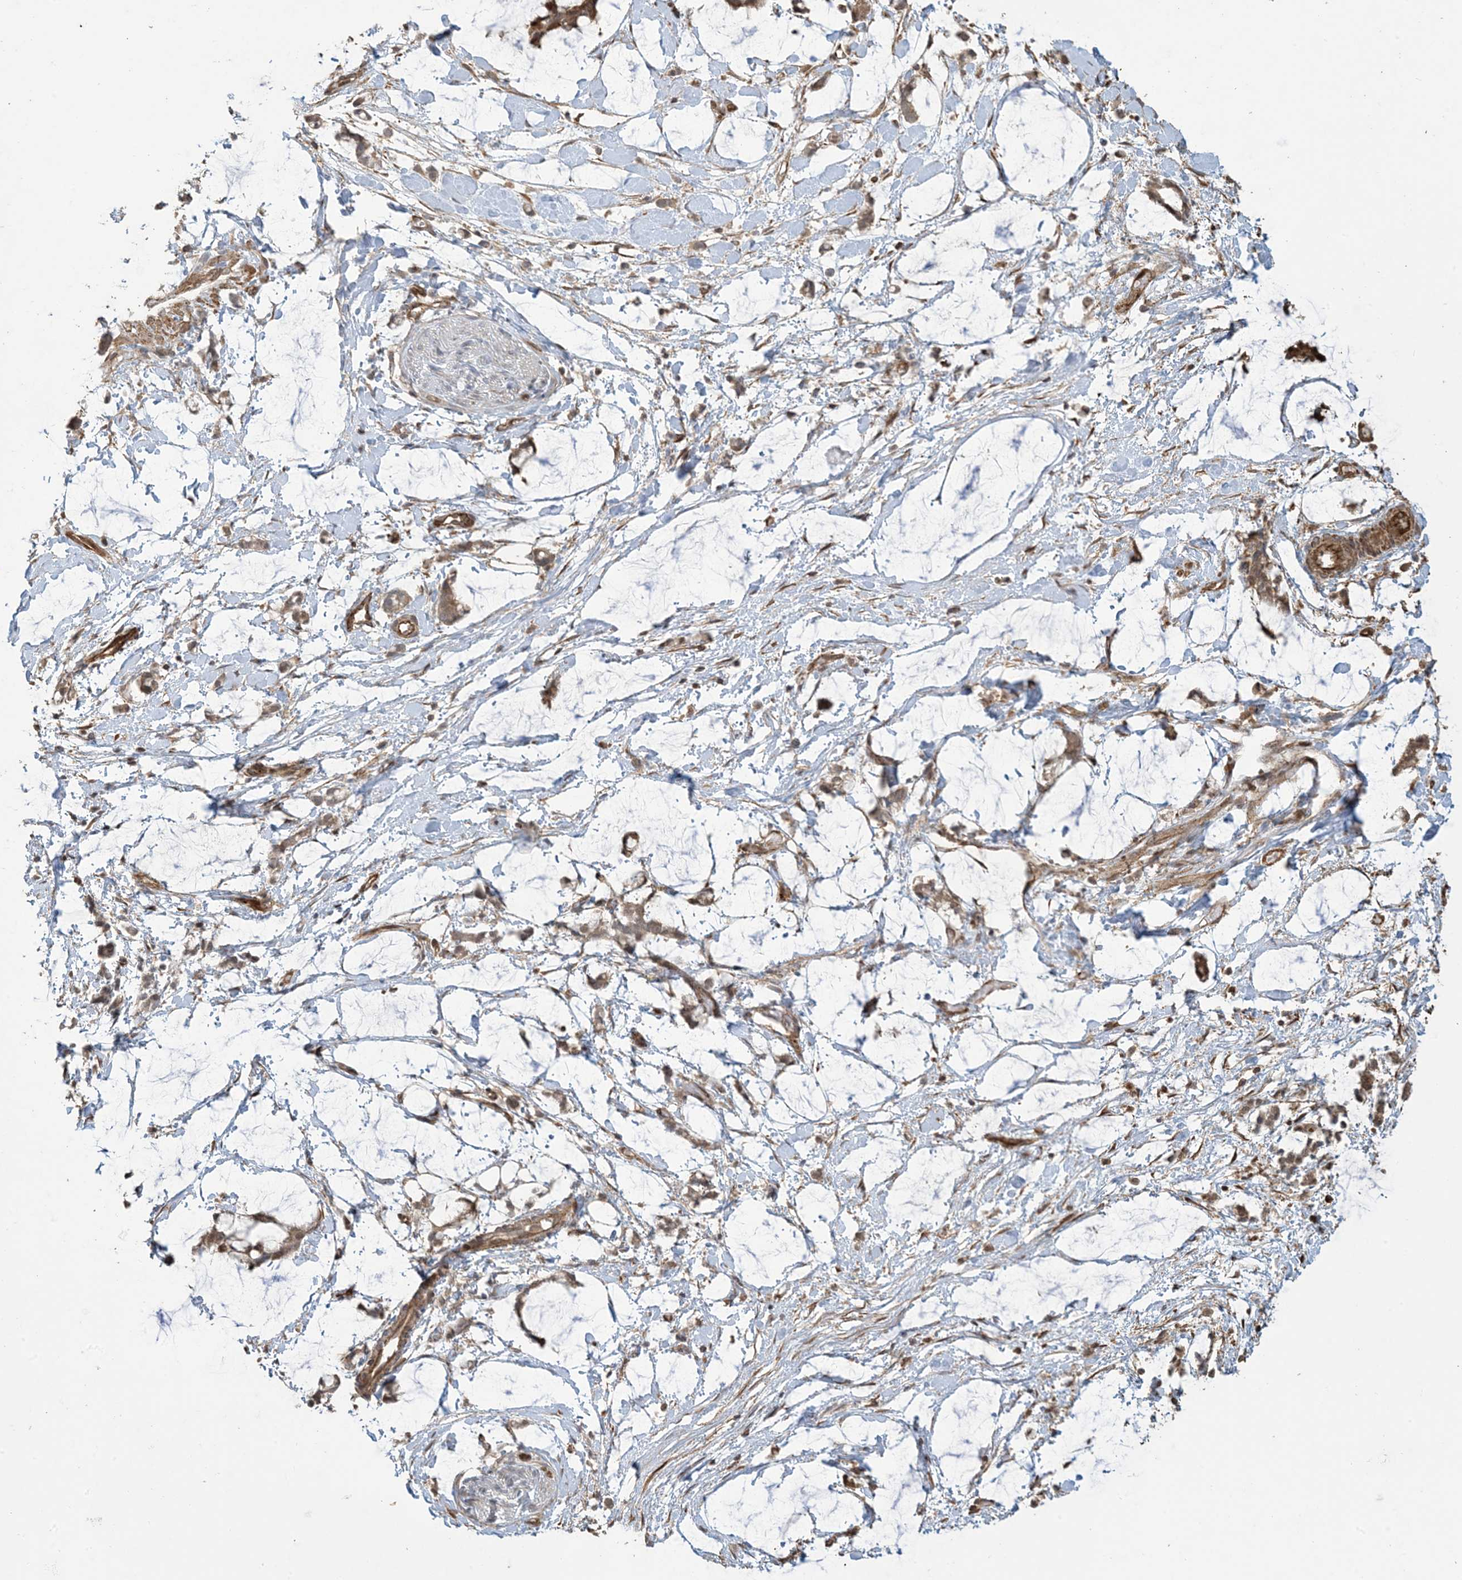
{"staining": {"intensity": "weak", "quantity": ">75%", "location": "cytoplasmic/membranous"}, "tissue": "adipose tissue", "cell_type": "Adipocytes", "image_type": "normal", "snomed": [{"axis": "morphology", "description": "Normal tissue, NOS"}, {"axis": "morphology", "description": "Adenocarcinoma, NOS"}, {"axis": "topography", "description": "Colon"}, {"axis": "topography", "description": "Peripheral nerve tissue"}], "caption": "Immunohistochemical staining of benign adipose tissue demonstrates low levels of weak cytoplasmic/membranous expression in approximately >75% of adipocytes.", "gene": "KLHL18", "patient": {"sex": "male", "age": 14}}